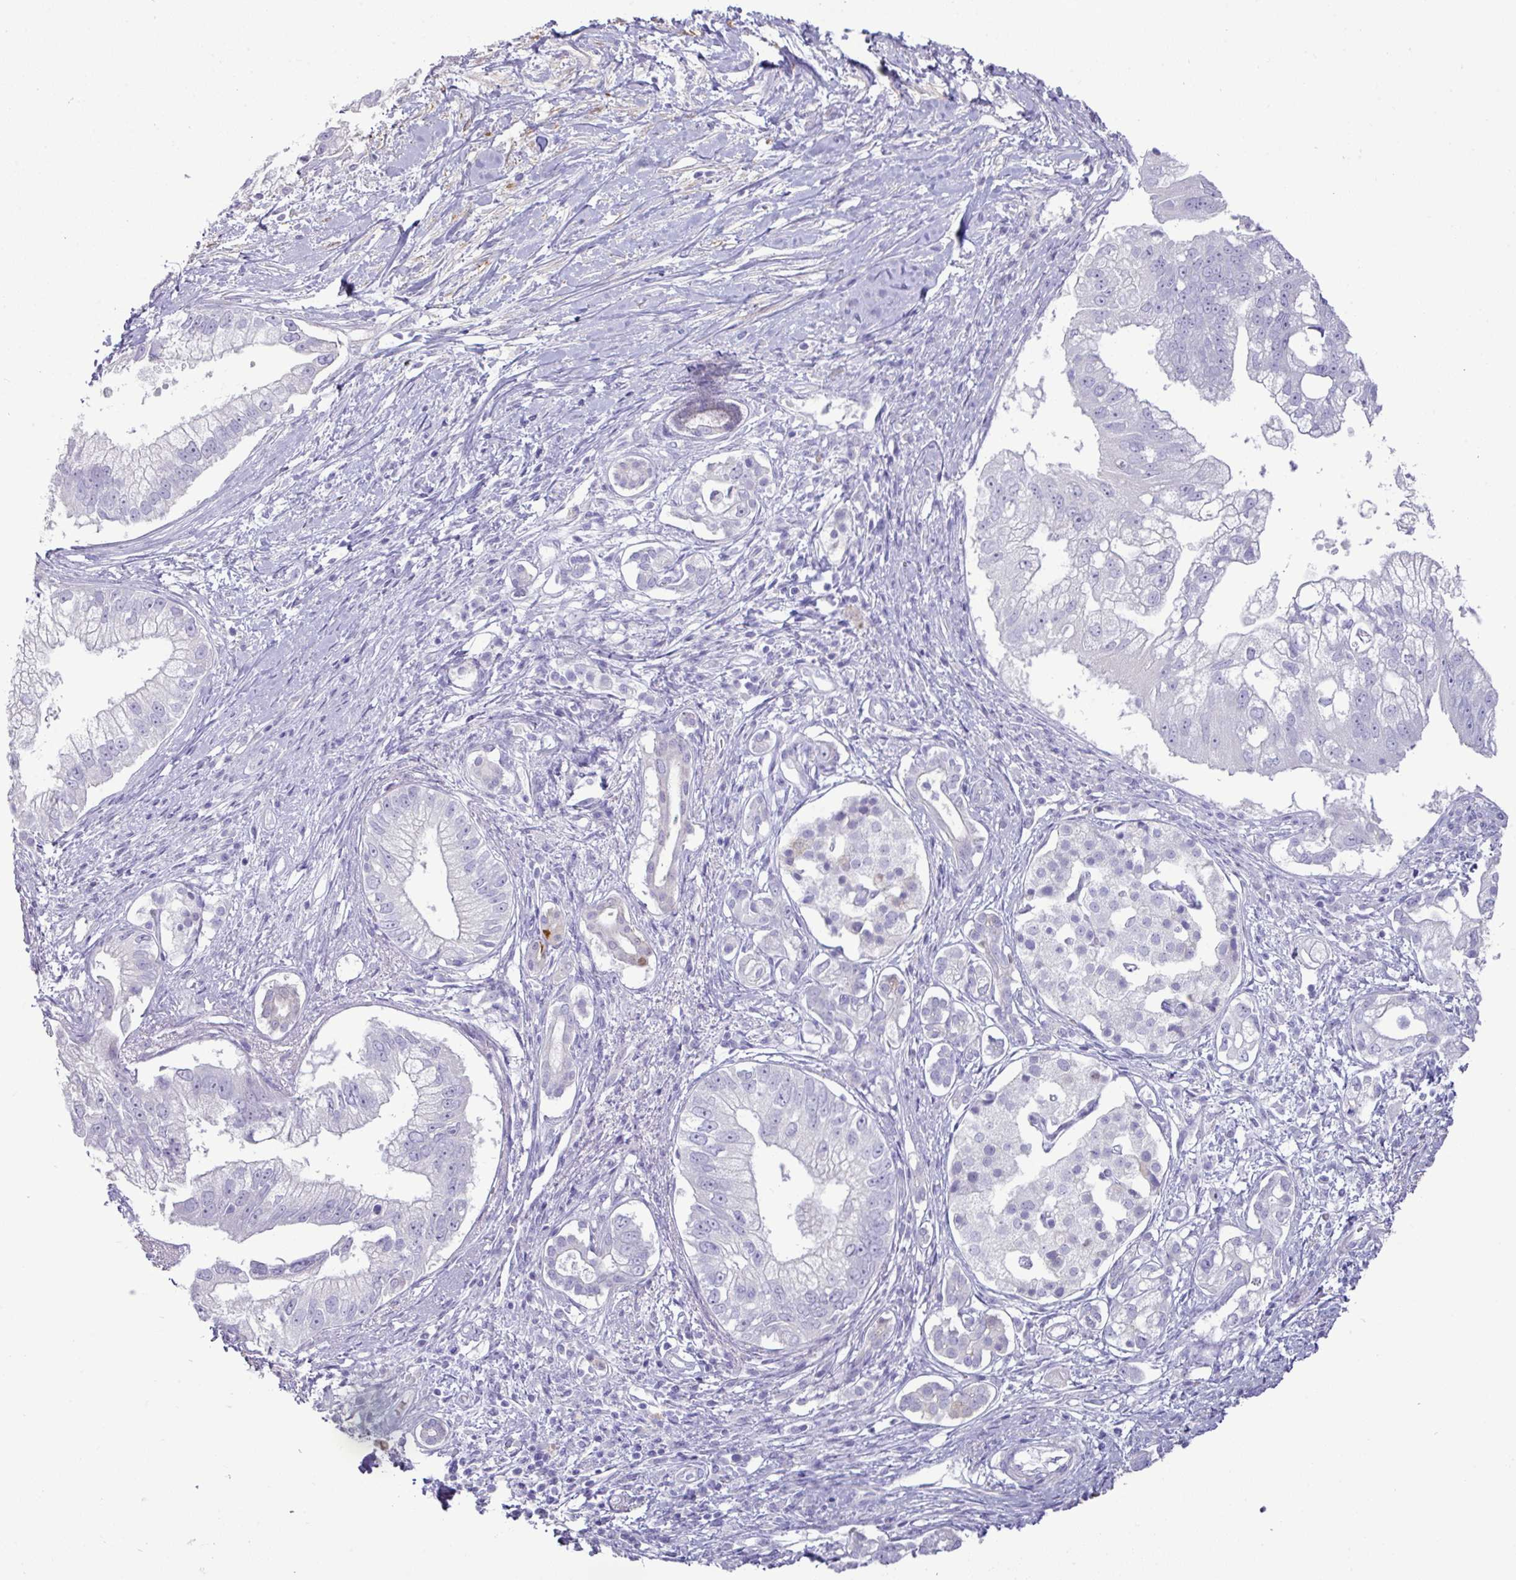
{"staining": {"intensity": "negative", "quantity": "none", "location": "none"}, "tissue": "pancreatic cancer", "cell_type": "Tumor cells", "image_type": "cancer", "snomed": [{"axis": "morphology", "description": "Adenocarcinoma, NOS"}, {"axis": "topography", "description": "Pancreas"}], "caption": "A photomicrograph of pancreatic cancer stained for a protein reveals no brown staining in tumor cells. (DAB IHC with hematoxylin counter stain).", "gene": "GSTA3", "patient": {"sex": "male", "age": 70}}